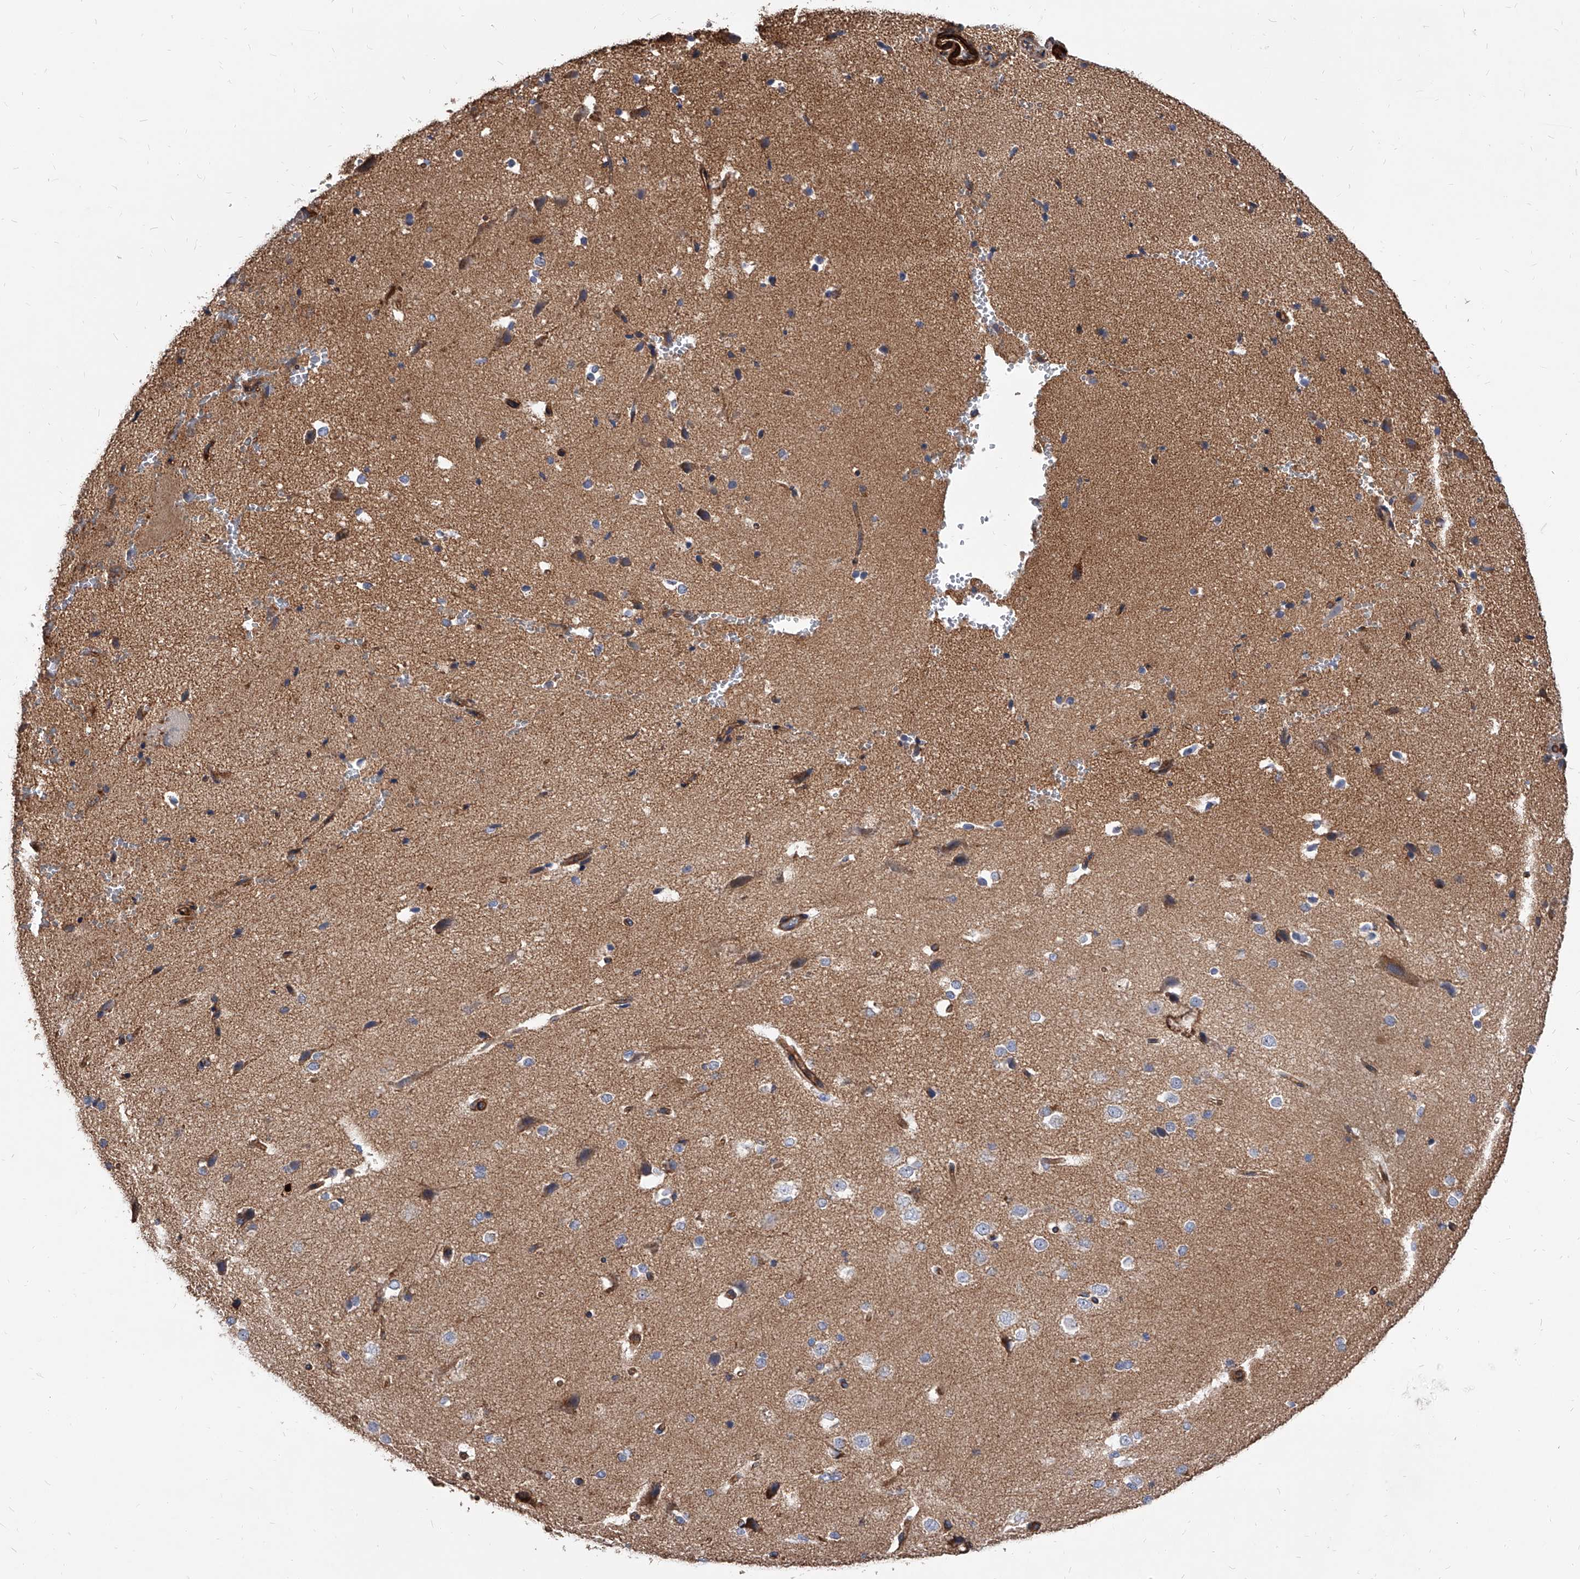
{"staining": {"intensity": "moderate", "quantity": ">75%", "location": "cytoplasmic/membranous"}, "tissue": "cerebral cortex", "cell_type": "Endothelial cells", "image_type": "normal", "snomed": [{"axis": "morphology", "description": "Normal tissue, NOS"}, {"axis": "morphology", "description": "Developmental malformation"}, {"axis": "topography", "description": "Cerebral cortex"}], "caption": "Cerebral cortex stained with DAB IHC displays medium levels of moderate cytoplasmic/membranous expression in about >75% of endothelial cells.", "gene": "PISD", "patient": {"sex": "female", "age": 30}}